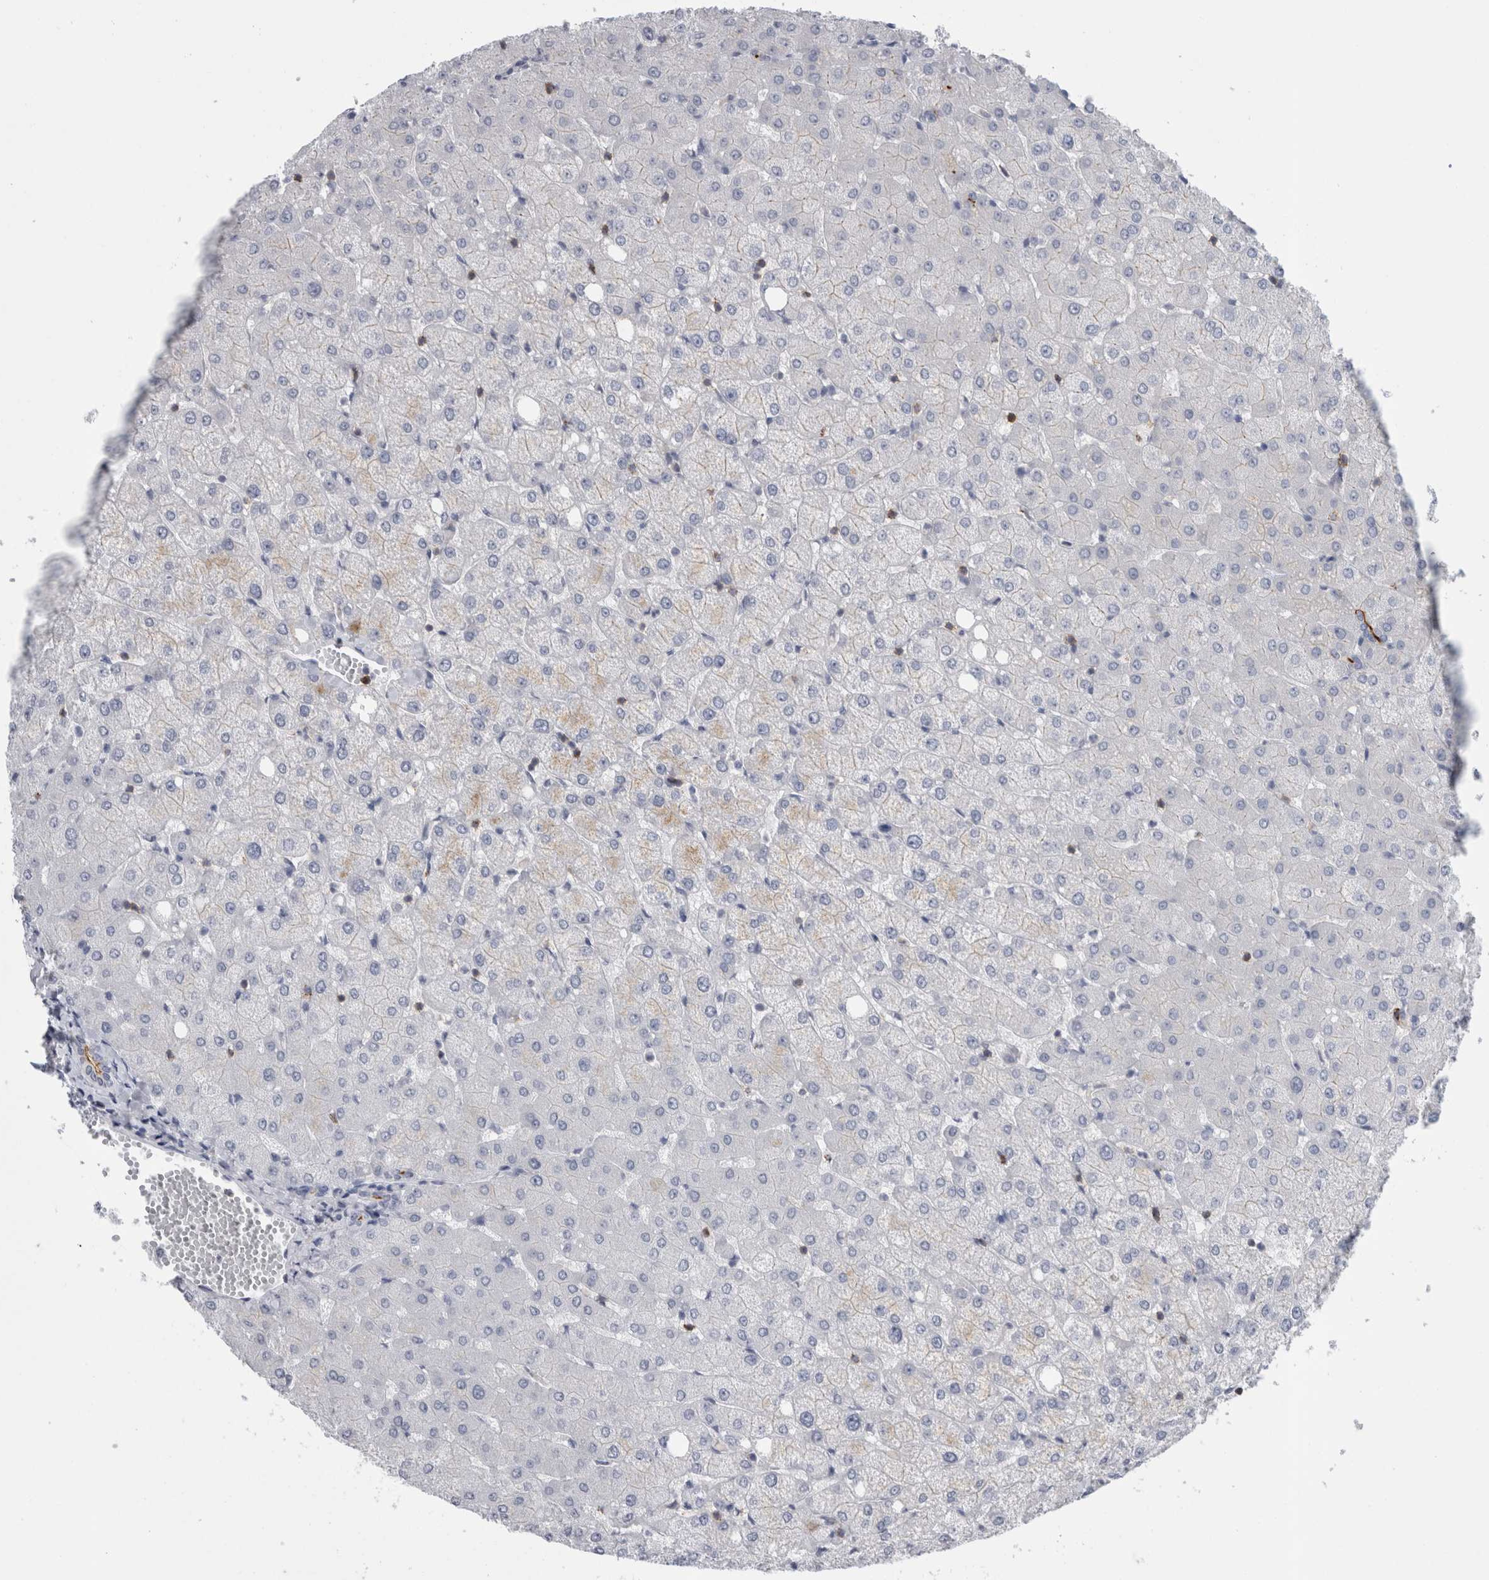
{"staining": {"intensity": "weak", "quantity": "<25%", "location": "cytoplasmic/membranous"}, "tissue": "liver", "cell_type": "Cholangiocytes", "image_type": "normal", "snomed": [{"axis": "morphology", "description": "Normal tissue, NOS"}, {"axis": "topography", "description": "Liver"}], "caption": "There is no significant staining in cholangiocytes of liver. (DAB immunohistochemistry (IHC) visualized using brightfield microscopy, high magnification).", "gene": "ANKFY1", "patient": {"sex": "female", "age": 54}}